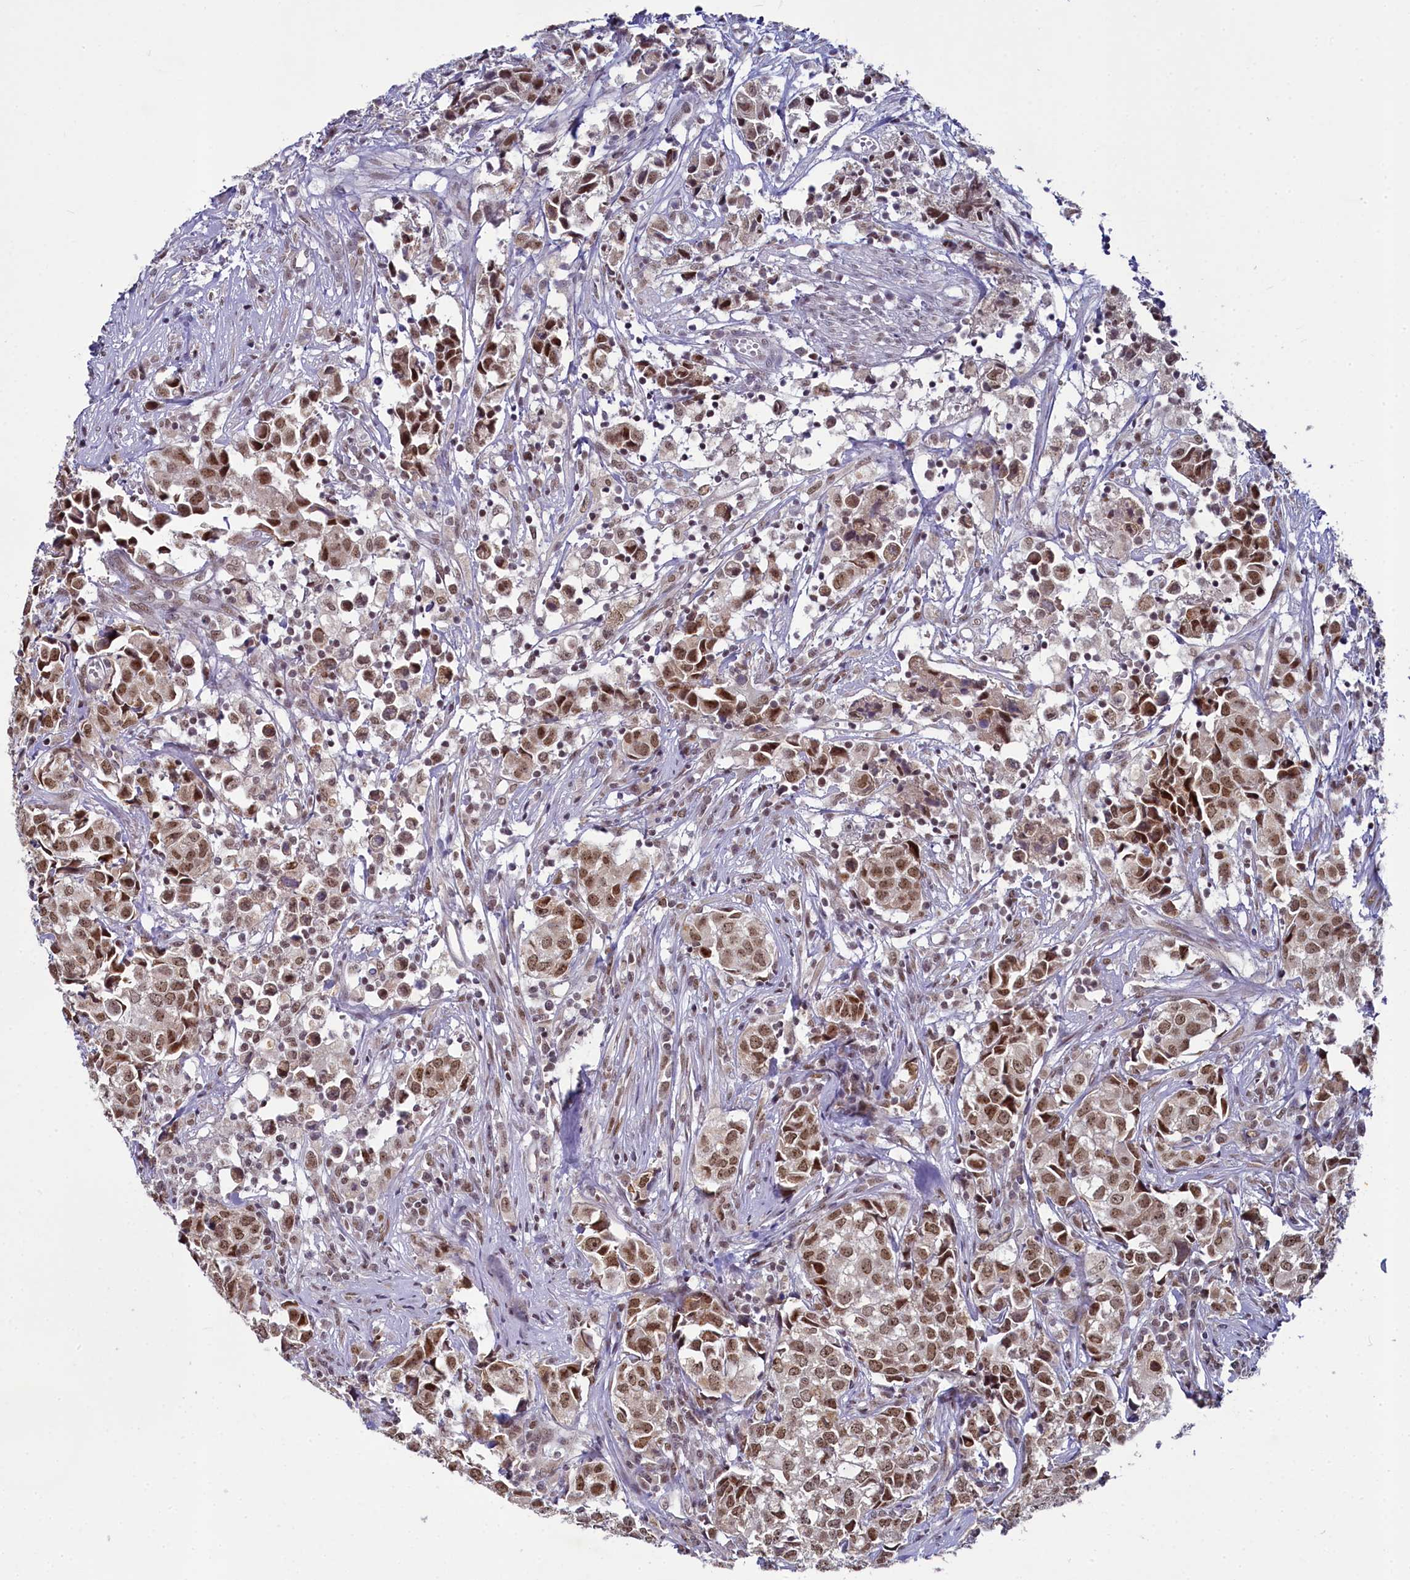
{"staining": {"intensity": "moderate", "quantity": ">75%", "location": "nuclear"}, "tissue": "urothelial cancer", "cell_type": "Tumor cells", "image_type": "cancer", "snomed": [{"axis": "morphology", "description": "Urothelial carcinoma, High grade"}, {"axis": "topography", "description": "Urinary bladder"}], "caption": "Immunohistochemical staining of human urothelial cancer shows moderate nuclear protein staining in approximately >75% of tumor cells. The protein of interest is shown in brown color, while the nuclei are stained blue.", "gene": "PPHLN1", "patient": {"sex": "female", "age": 75}}